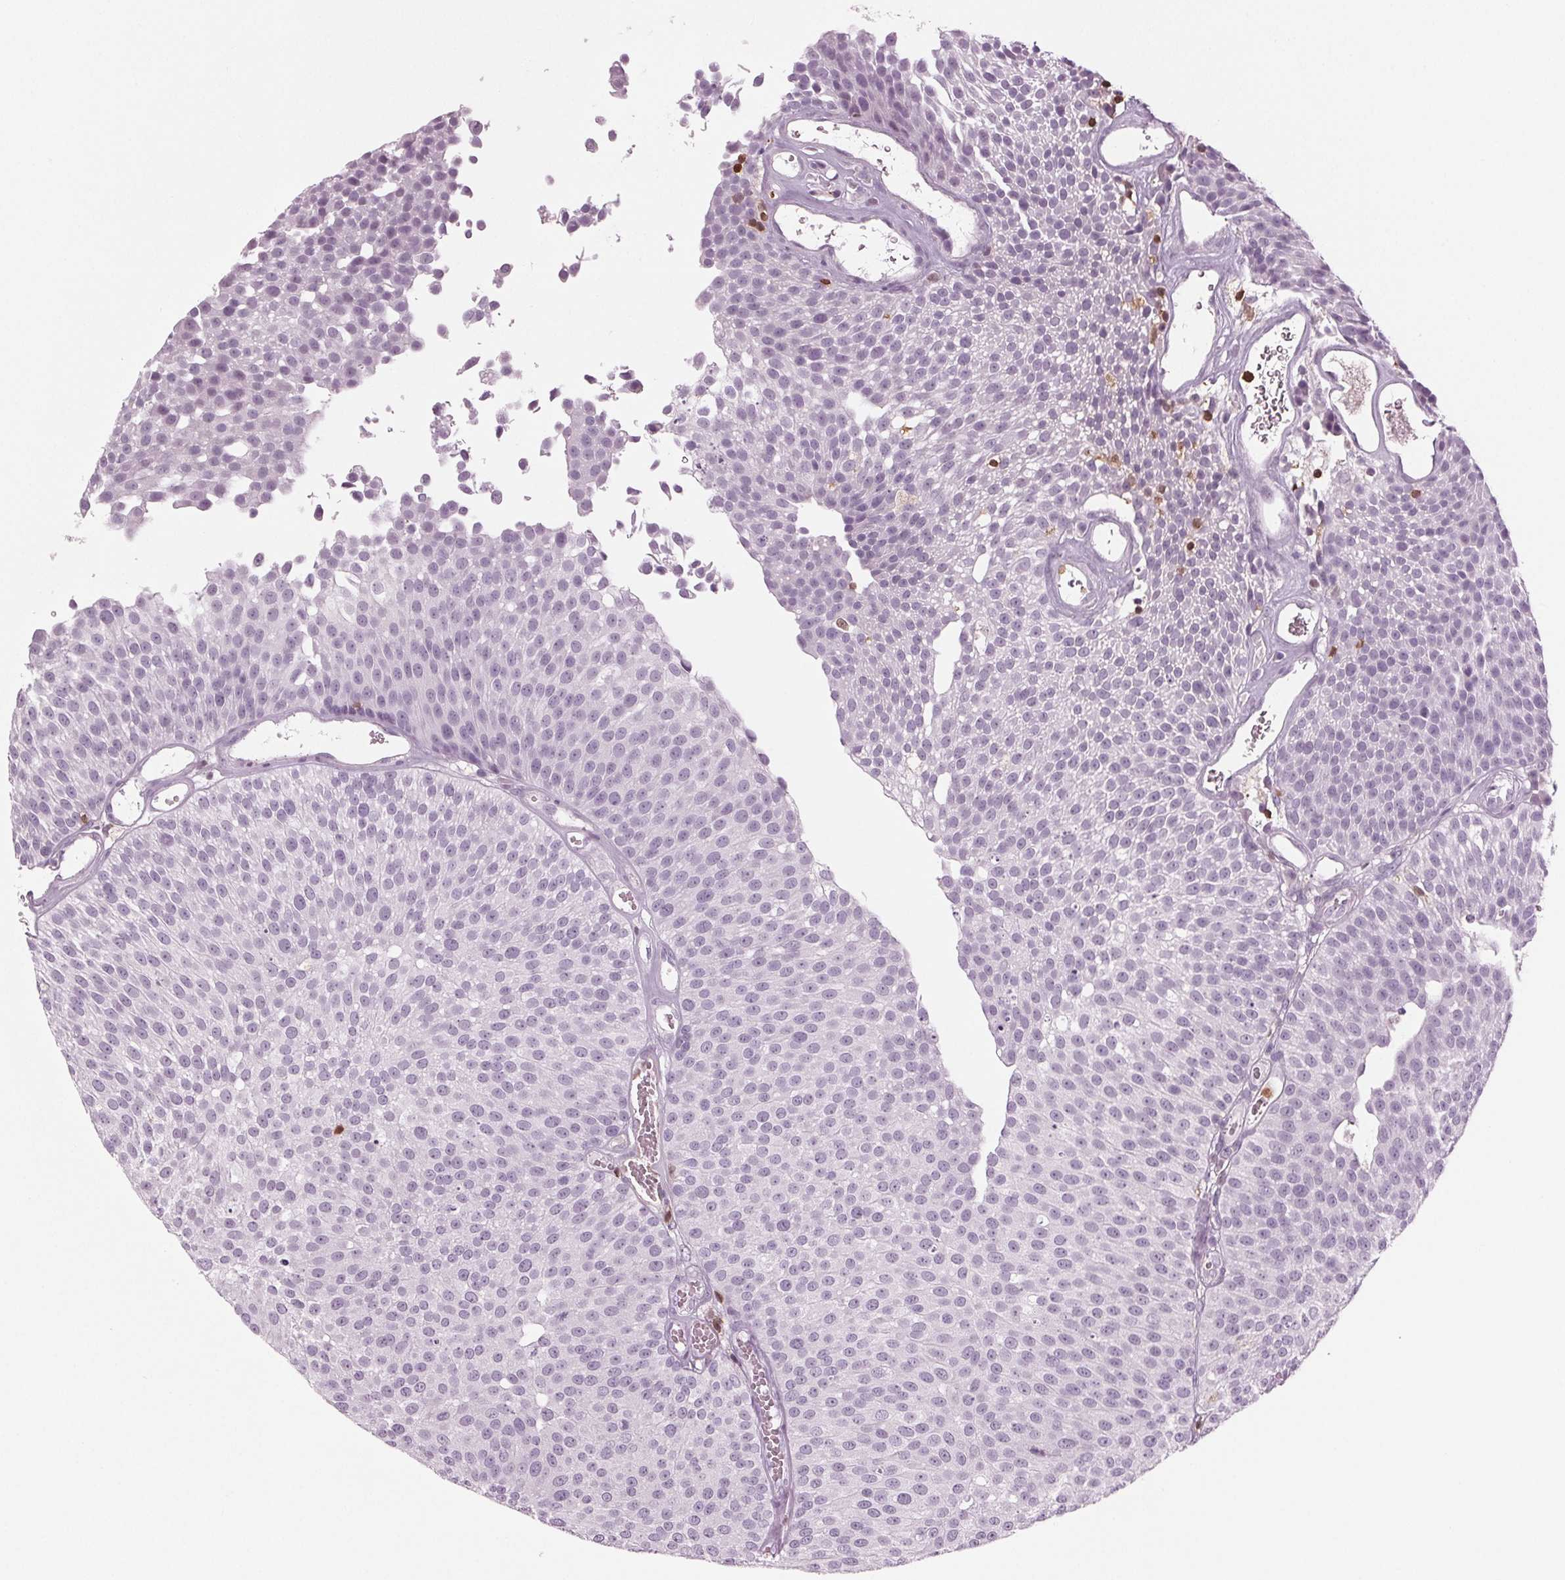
{"staining": {"intensity": "negative", "quantity": "none", "location": "none"}, "tissue": "urothelial cancer", "cell_type": "Tumor cells", "image_type": "cancer", "snomed": [{"axis": "morphology", "description": "Urothelial carcinoma, Low grade"}, {"axis": "topography", "description": "Urinary bladder"}], "caption": "High magnification brightfield microscopy of urothelial carcinoma (low-grade) stained with DAB (3,3'-diaminobenzidine) (brown) and counterstained with hematoxylin (blue): tumor cells show no significant expression.", "gene": "BTLA", "patient": {"sex": "female", "age": 79}}